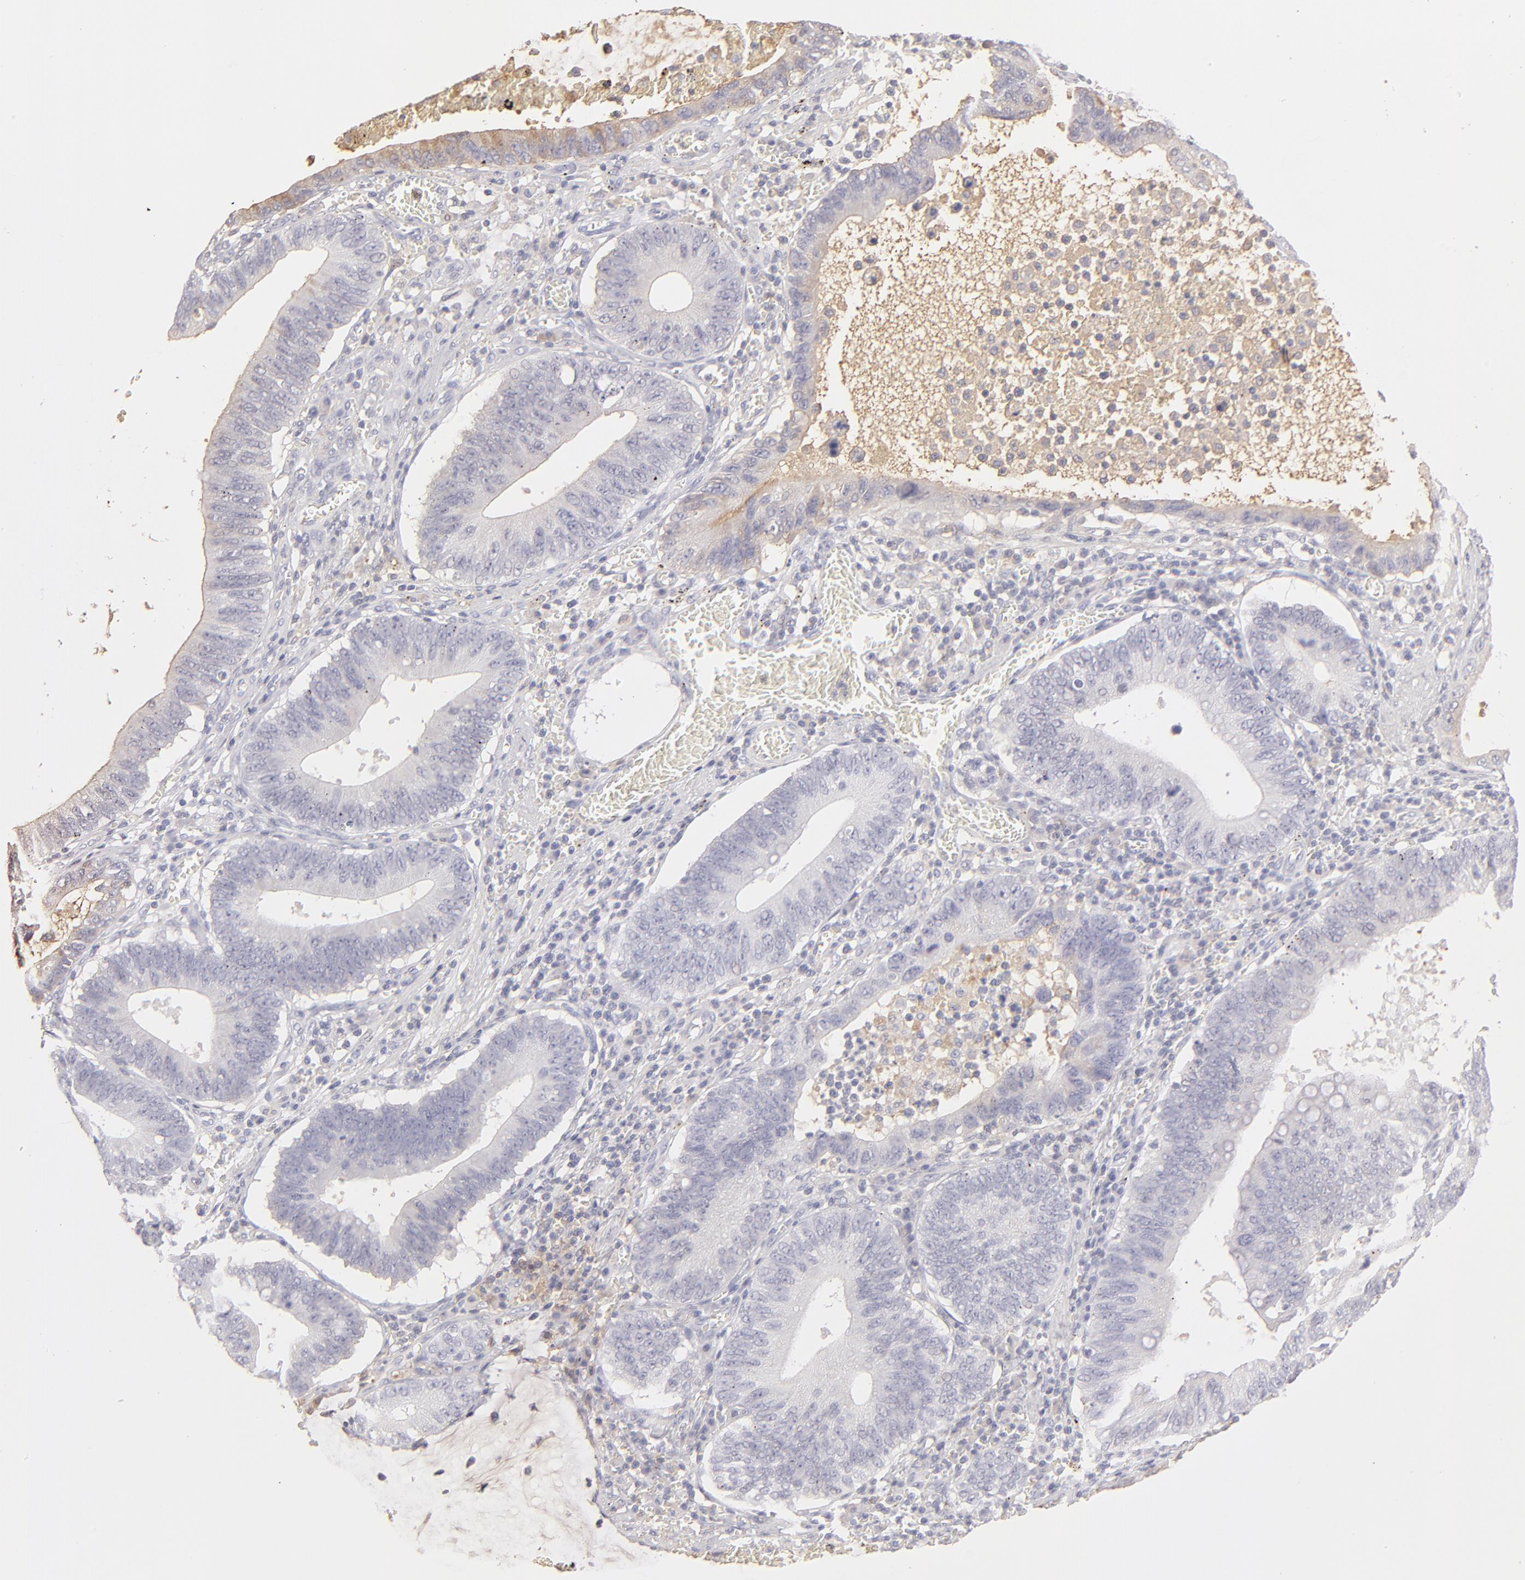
{"staining": {"intensity": "negative", "quantity": "none", "location": "none"}, "tissue": "stomach cancer", "cell_type": "Tumor cells", "image_type": "cancer", "snomed": [{"axis": "morphology", "description": "Adenocarcinoma, NOS"}, {"axis": "topography", "description": "Stomach"}, {"axis": "topography", "description": "Gastric cardia"}], "caption": "This is a image of immunohistochemistry (IHC) staining of stomach adenocarcinoma, which shows no positivity in tumor cells.", "gene": "ABCC4", "patient": {"sex": "male", "age": 59}}